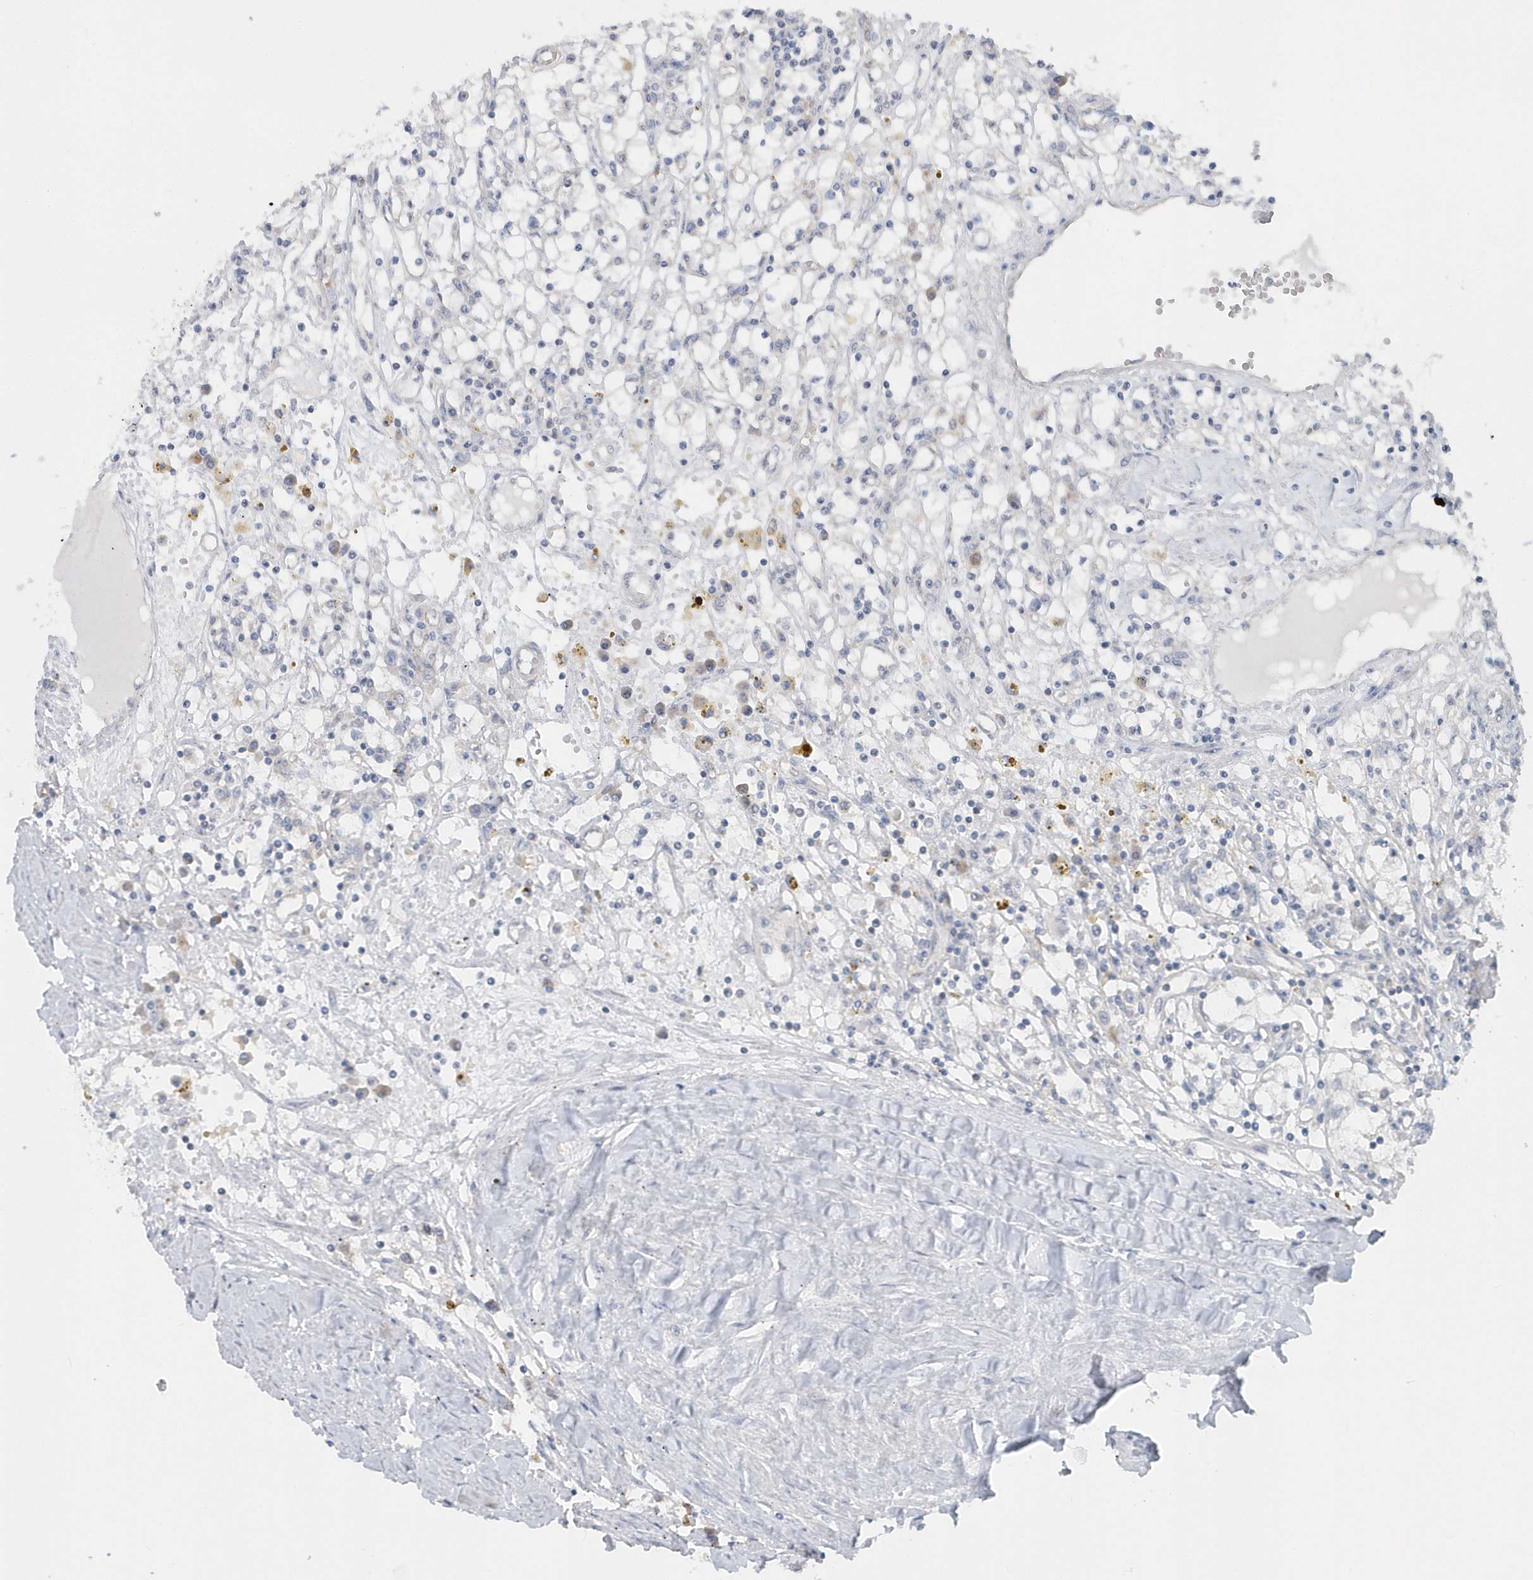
{"staining": {"intensity": "negative", "quantity": "none", "location": "none"}, "tissue": "renal cancer", "cell_type": "Tumor cells", "image_type": "cancer", "snomed": [{"axis": "morphology", "description": "Adenocarcinoma, NOS"}, {"axis": "topography", "description": "Kidney"}], "caption": "Immunohistochemical staining of renal cancer reveals no significant expression in tumor cells.", "gene": "EIF3C", "patient": {"sex": "male", "age": 56}}